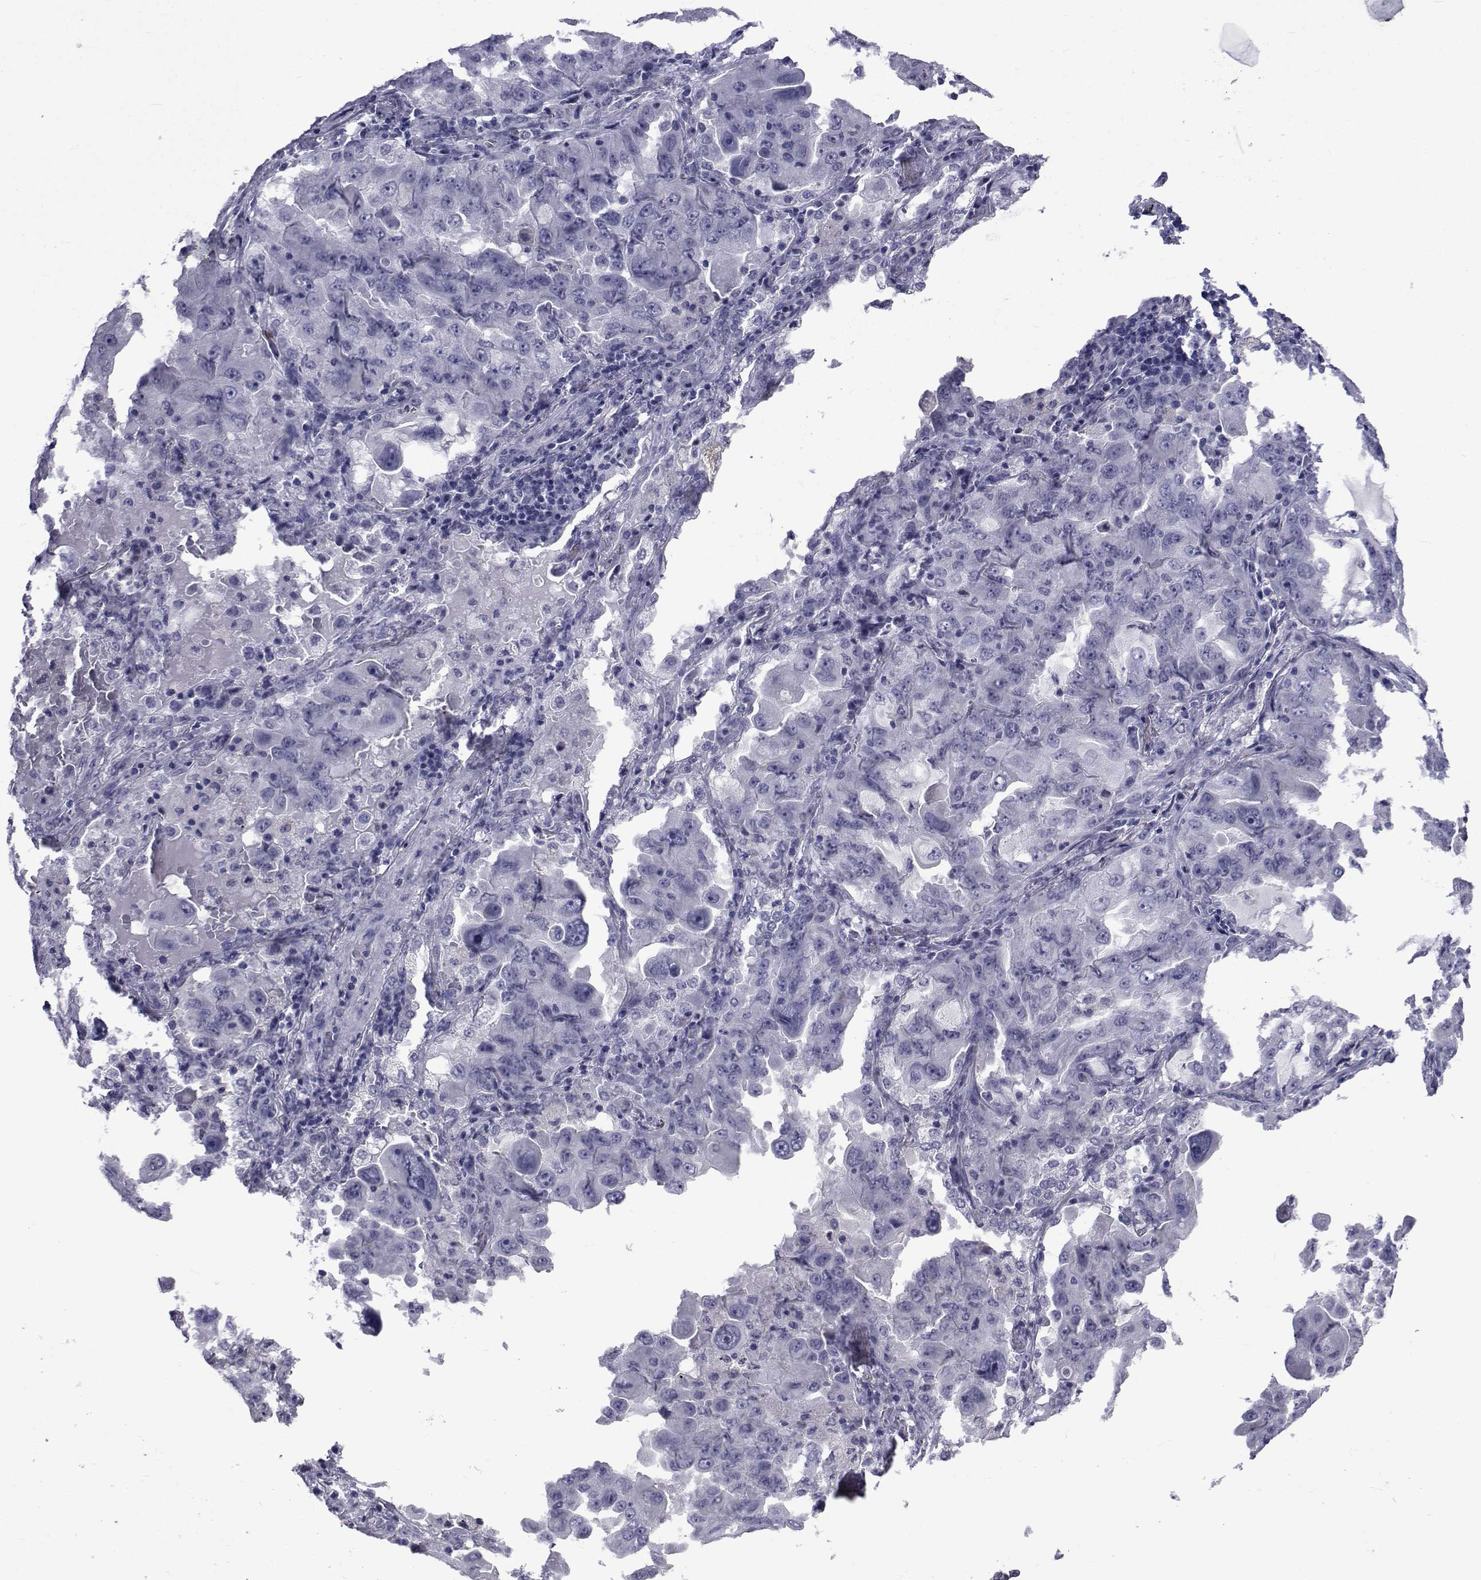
{"staining": {"intensity": "negative", "quantity": "none", "location": "none"}, "tissue": "lung cancer", "cell_type": "Tumor cells", "image_type": "cancer", "snomed": [{"axis": "morphology", "description": "Adenocarcinoma, NOS"}, {"axis": "topography", "description": "Lung"}], "caption": "The image demonstrates no significant expression in tumor cells of adenocarcinoma (lung).", "gene": "SEMA5B", "patient": {"sex": "female", "age": 61}}